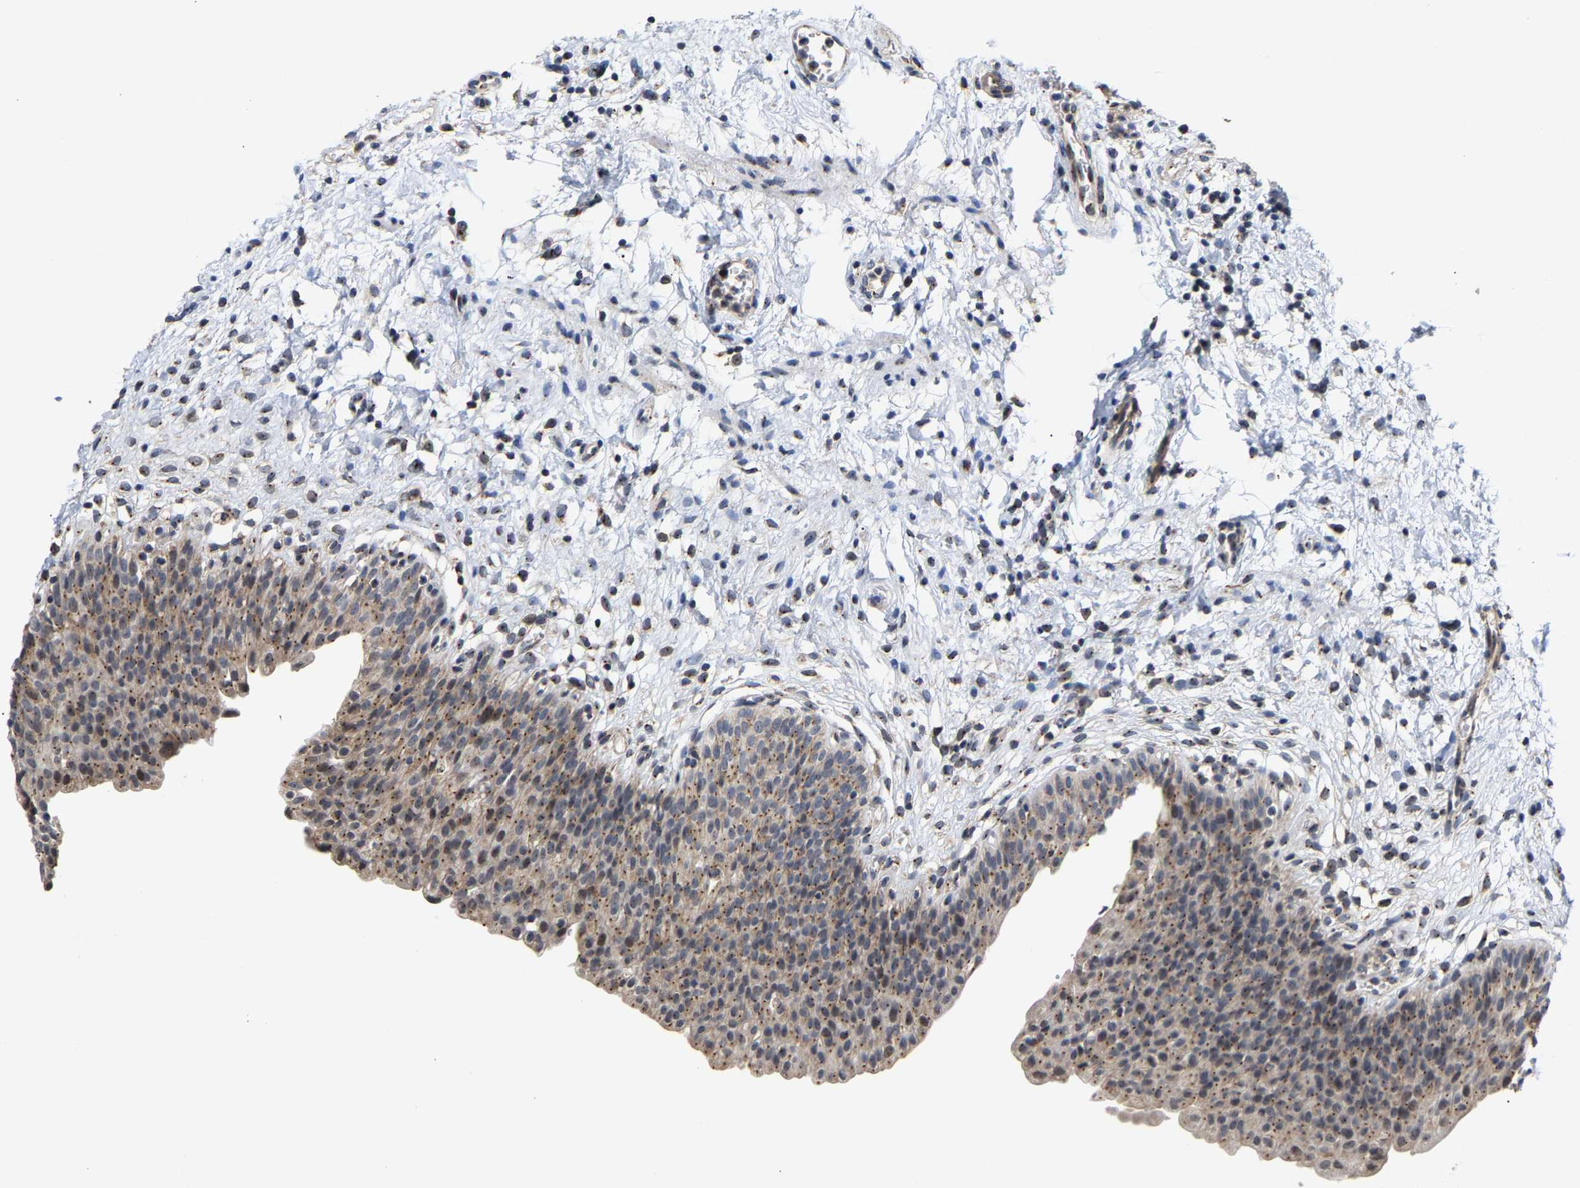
{"staining": {"intensity": "moderate", "quantity": ">75%", "location": "cytoplasmic/membranous"}, "tissue": "urinary bladder", "cell_type": "Urothelial cells", "image_type": "normal", "snomed": [{"axis": "morphology", "description": "Normal tissue, NOS"}, {"axis": "topography", "description": "Urinary bladder"}], "caption": "Immunohistochemistry (IHC) (DAB) staining of unremarkable urinary bladder demonstrates moderate cytoplasmic/membranous protein expression in about >75% of urothelial cells.", "gene": "PCNT", "patient": {"sex": "male", "age": 37}}